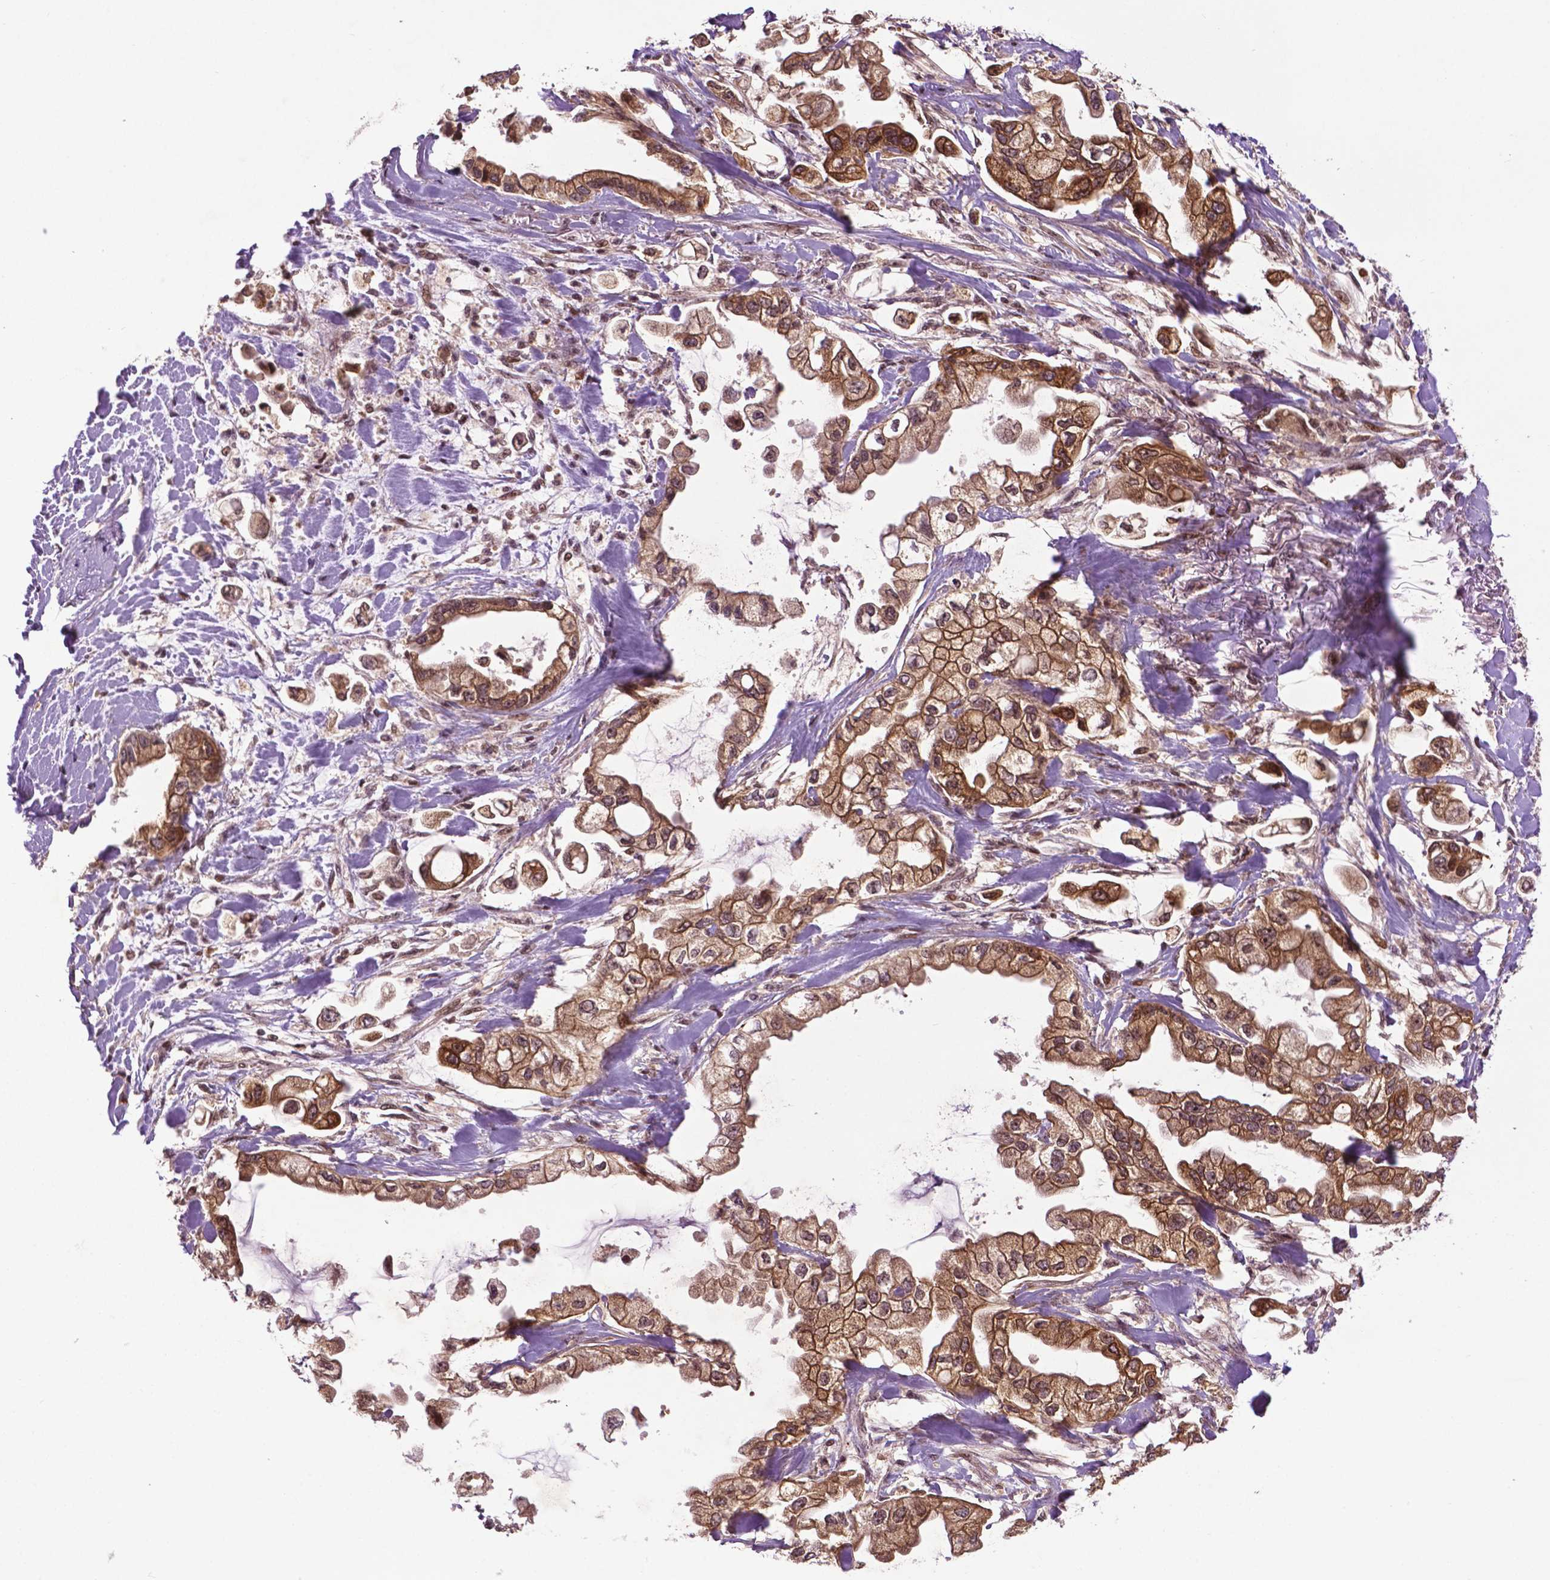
{"staining": {"intensity": "moderate", "quantity": ">75%", "location": "cytoplasmic/membranous,nuclear"}, "tissue": "stomach cancer", "cell_type": "Tumor cells", "image_type": "cancer", "snomed": [{"axis": "morphology", "description": "Adenocarcinoma, NOS"}, {"axis": "topography", "description": "Stomach"}], "caption": "An immunohistochemistry (IHC) photomicrograph of neoplastic tissue is shown. Protein staining in brown shows moderate cytoplasmic/membranous and nuclear positivity in stomach adenocarcinoma within tumor cells.", "gene": "TMX2", "patient": {"sex": "male", "age": 62}}